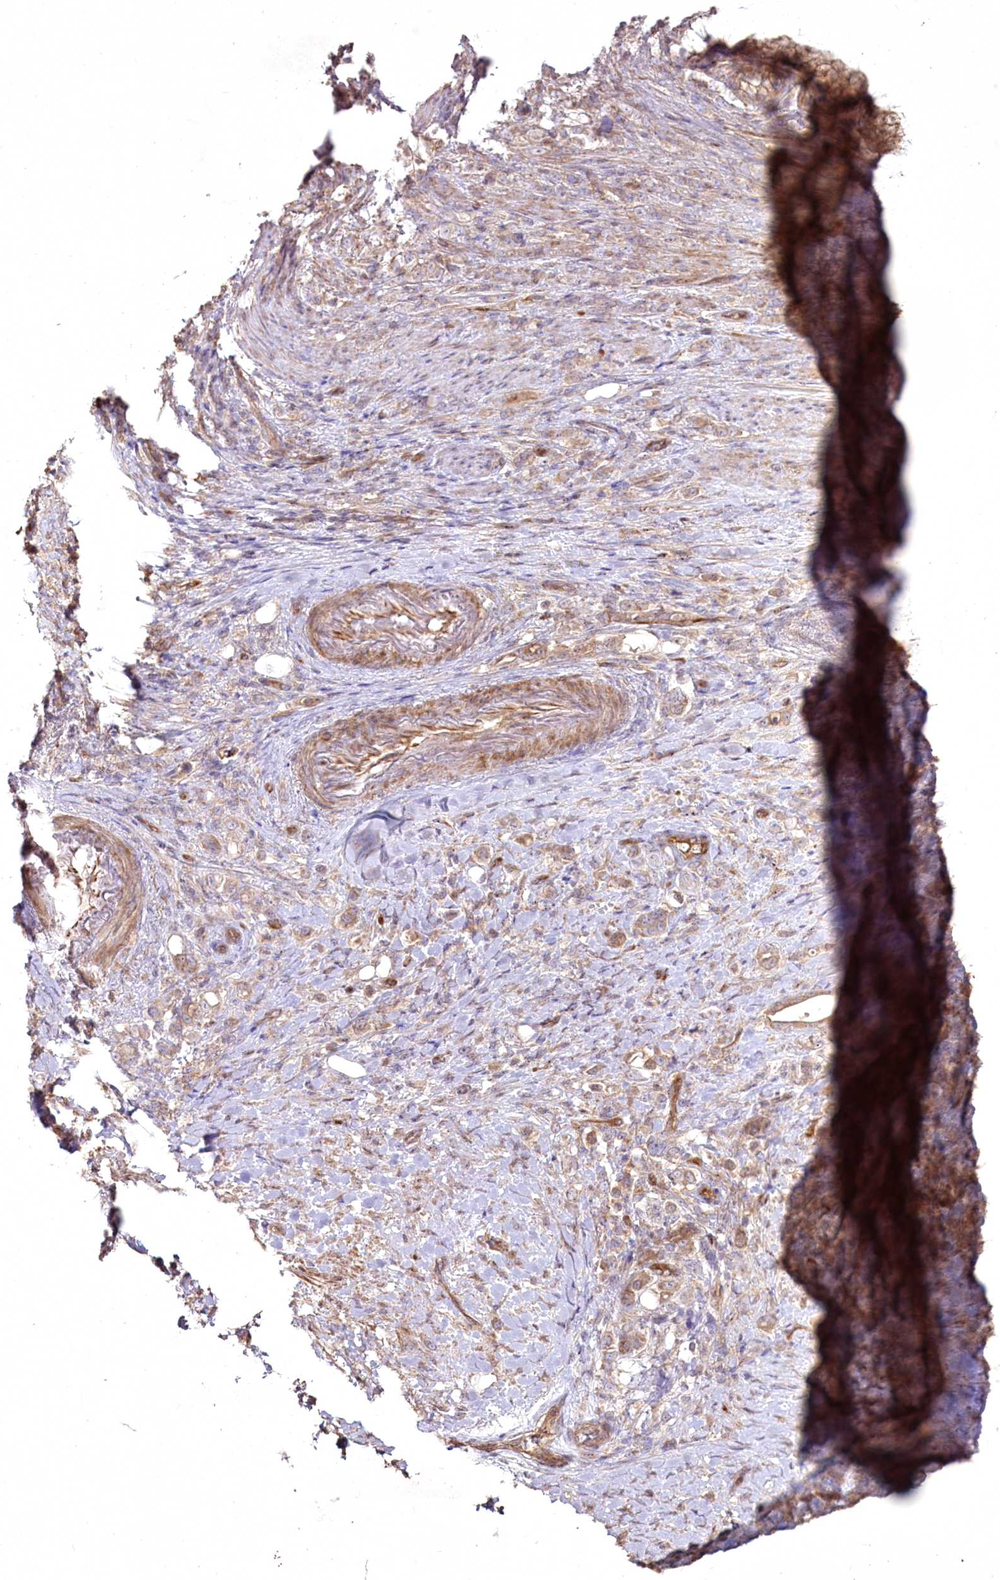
{"staining": {"intensity": "moderate", "quantity": "<25%", "location": "cytoplasmic/membranous"}, "tissue": "stomach cancer", "cell_type": "Tumor cells", "image_type": "cancer", "snomed": [{"axis": "morphology", "description": "Adenocarcinoma, NOS"}, {"axis": "topography", "description": "Stomach"}], "caption": "This is an image of immunohistochemistry (IHC) staining of stomach cancer (adenocarcinoma), which shows moderate staining in the cytoplasmic/membranous of tumor cells.", "gene": "SH3TC1", "patient": {"sex": "female", "age": 79}}